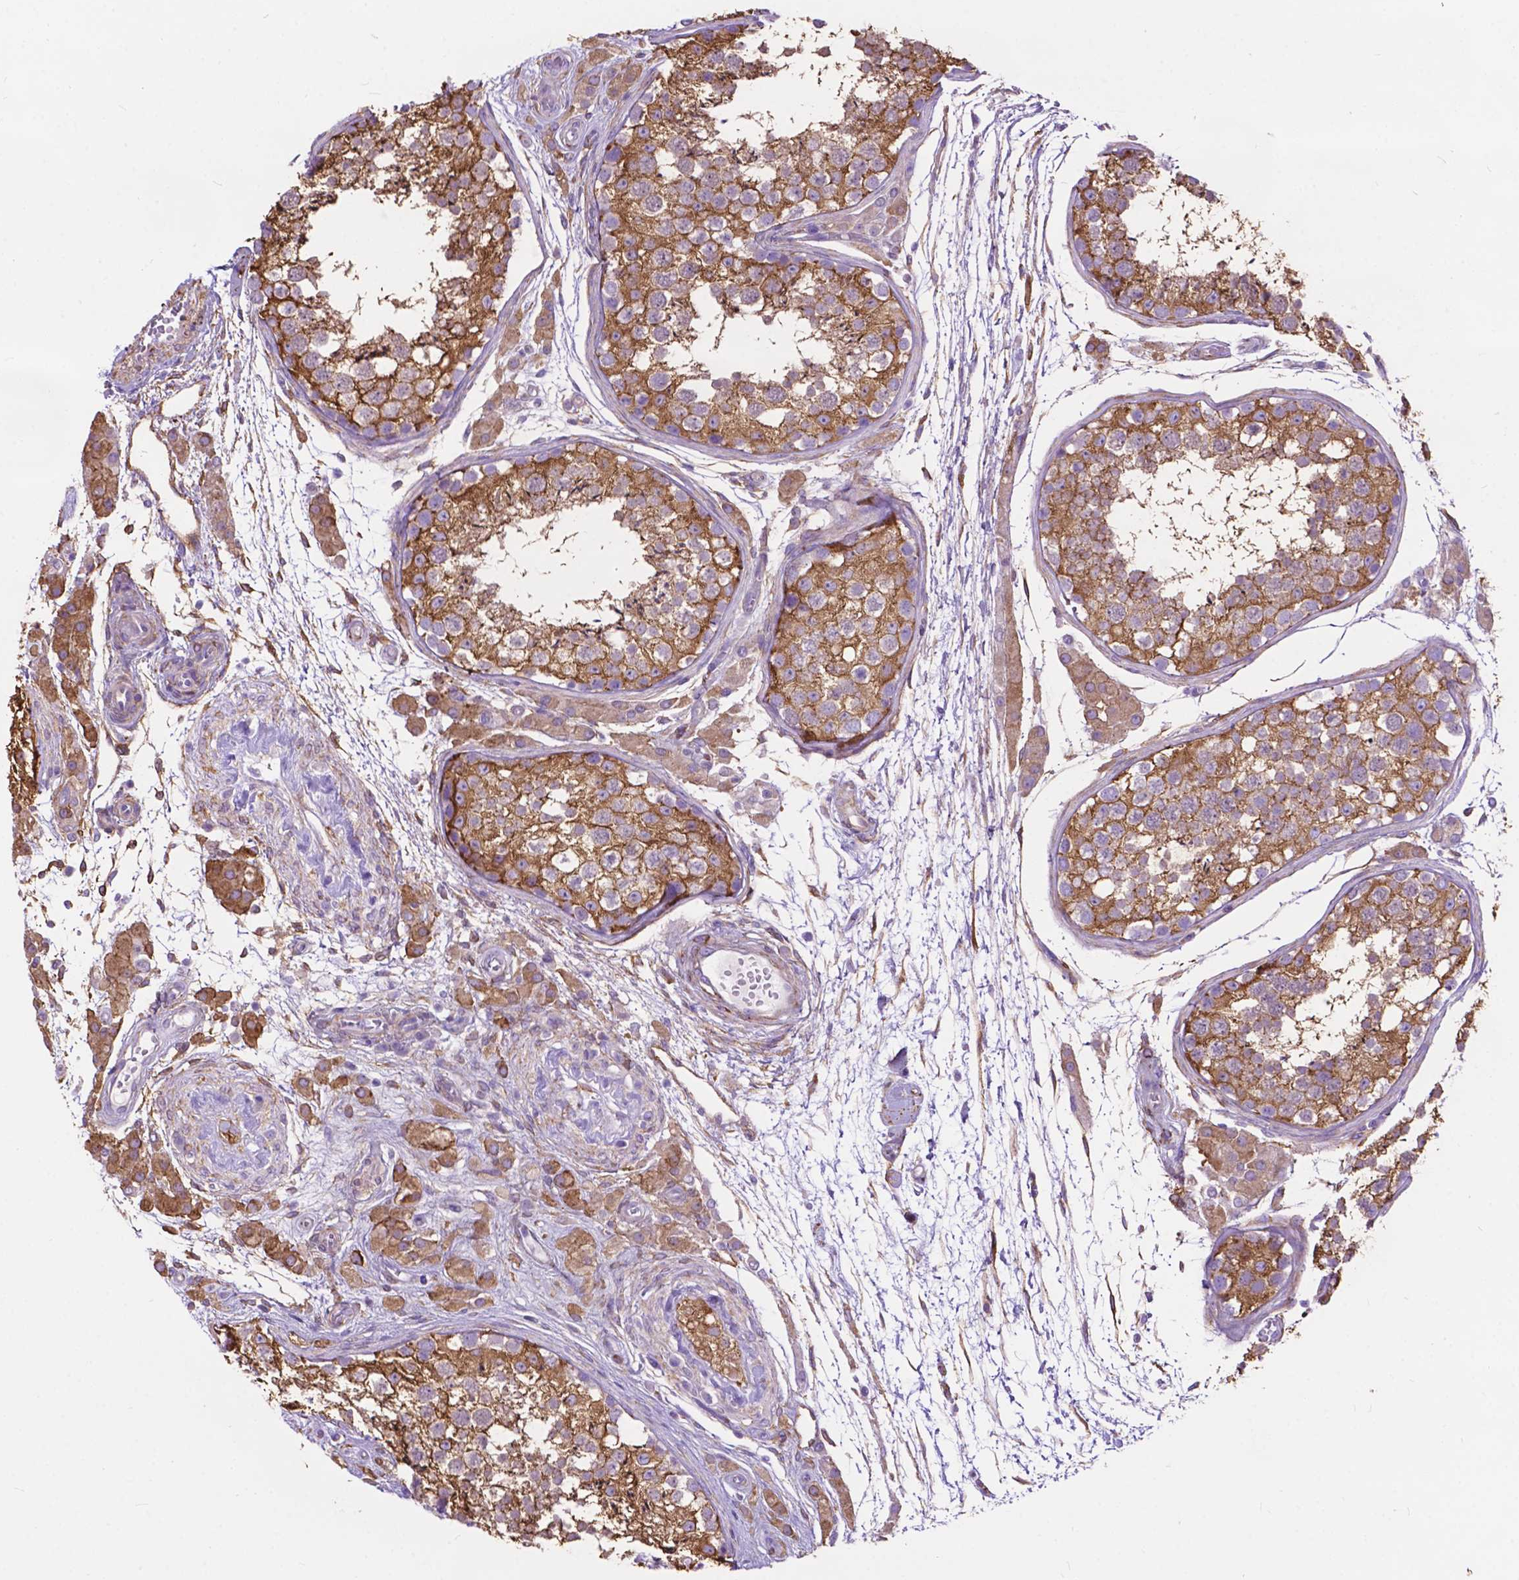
{"staining": {"intensity": "moderate", "quantity": ">75%", "location": "cytoplasmic/membranous"}, "tissue": "testis", "cell_type": "Cells in seminiferous ducts", "image_type": "normal", "snomed": [{"axis": "morphology", "description": "Normal tissue, NOS"}, {"axis": "morphology", "description": "Seminoma, NOS"}, {"axis": "topography", "description": "Testis"}], "caption": "Immunohistochemical staining of normal human testis demonstrates >75% levels of moderate cytoplasmic/membranous protein staining in approximately >75% of cells in seminiferous ducts. Using DAB (brown) and hematoxylin (blue) stains, captured at high magnification using brightfield microscopy.", "gene": "PCDHA12", "patient": {"sex": "male", "age": 29}}